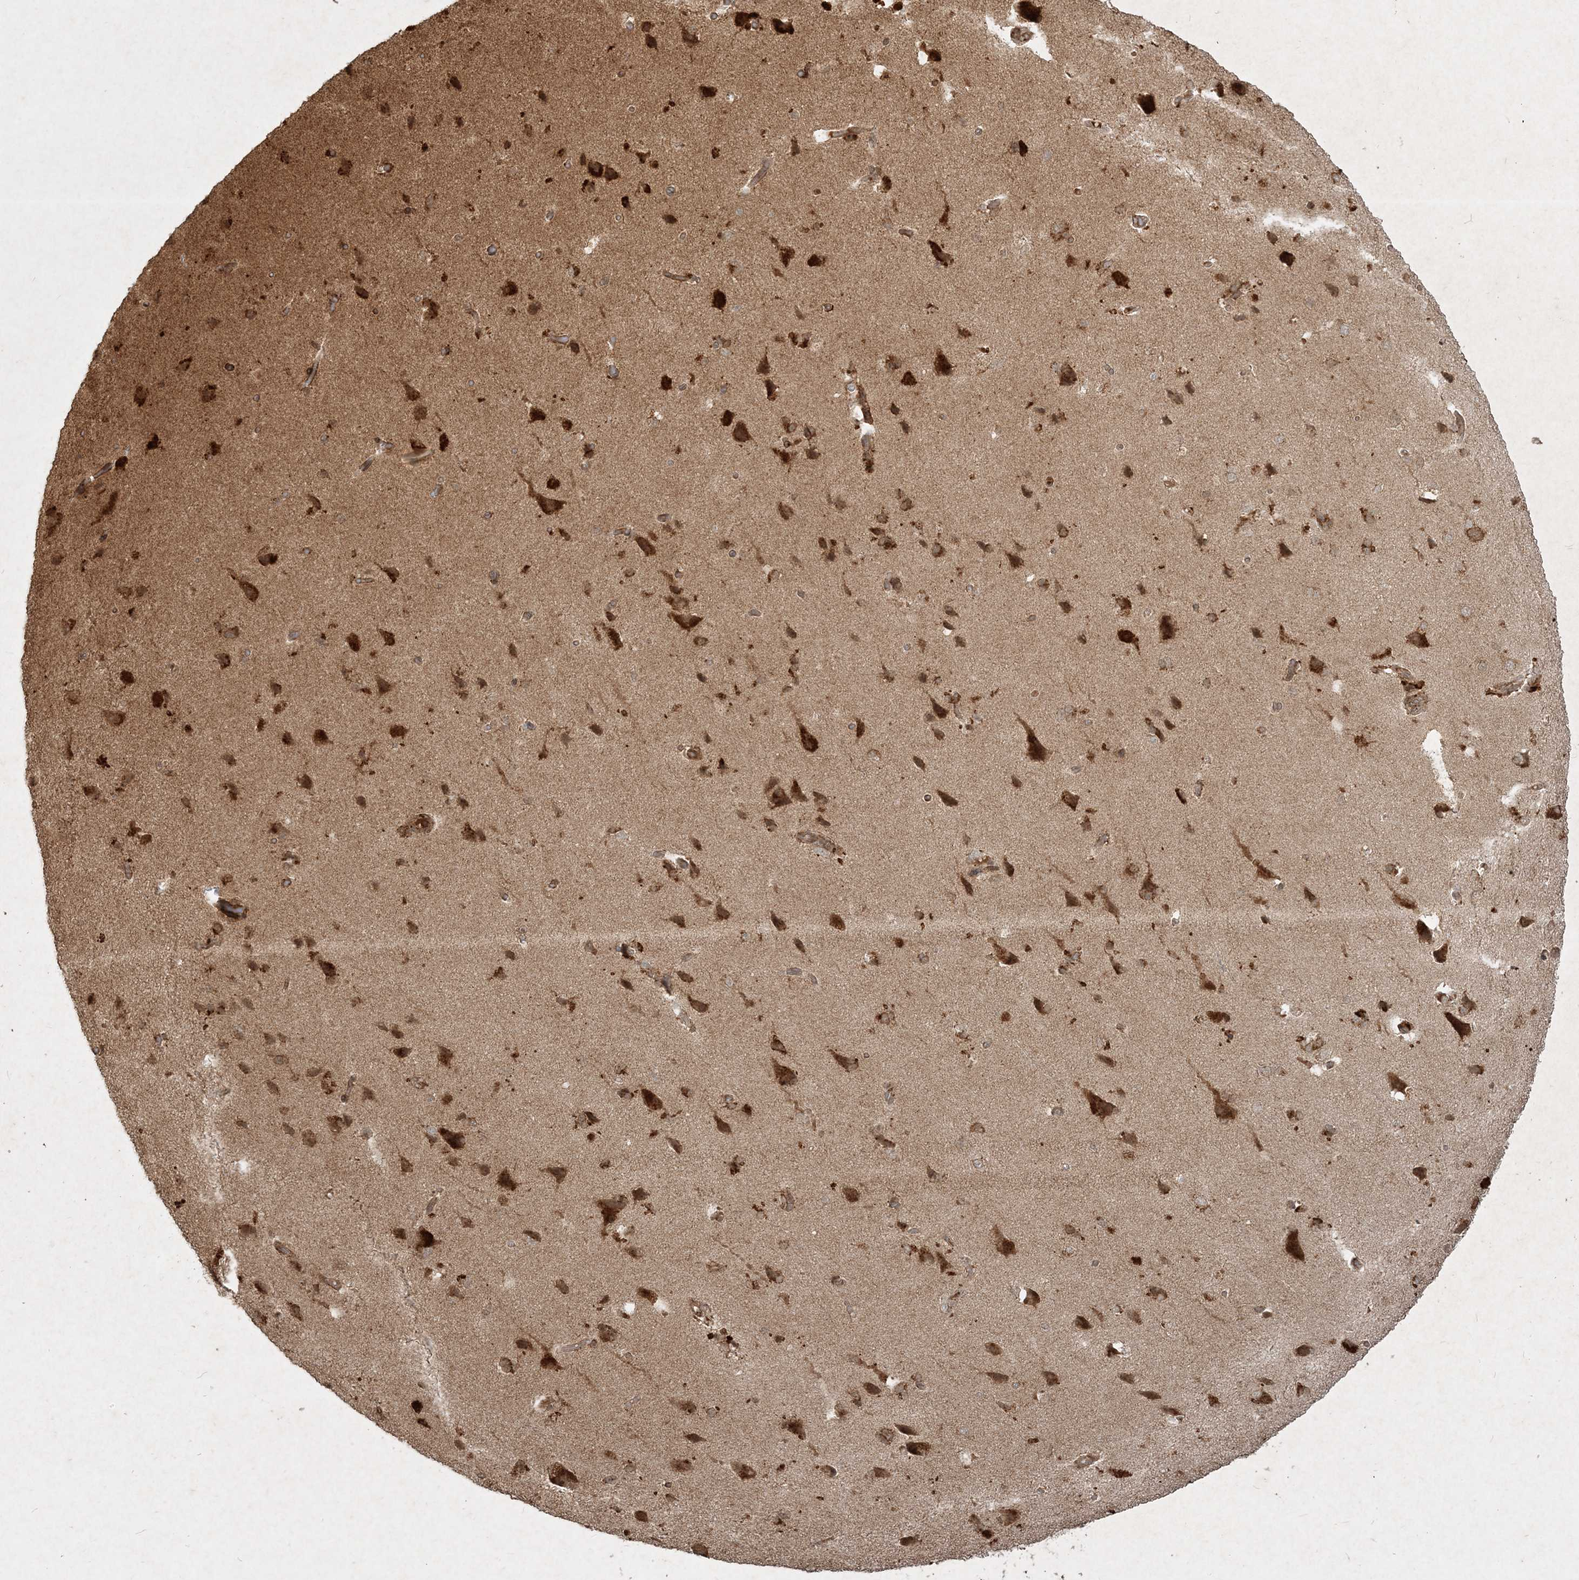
{"staining": {"intensity": "moderate", "quantity": ">75%", "location": "cytoplasmic/membranous"}, "tissue": "cerebral cortex", "cell_type": "Endothelial cells", "image_type": "normal", "snomed": [{"axis": "morphology", "description": "Normal tissue, NOS"}, {"axis": "topography", "description": "Cerebral cortex"}], "caption": "Protein staining shows moderate cytoplasmic/membranous staining in about >75% of endothelial cells in benign cerebral cortex.", "gene": "NARS1", "patient": {"sex": "male", "age": 62}}